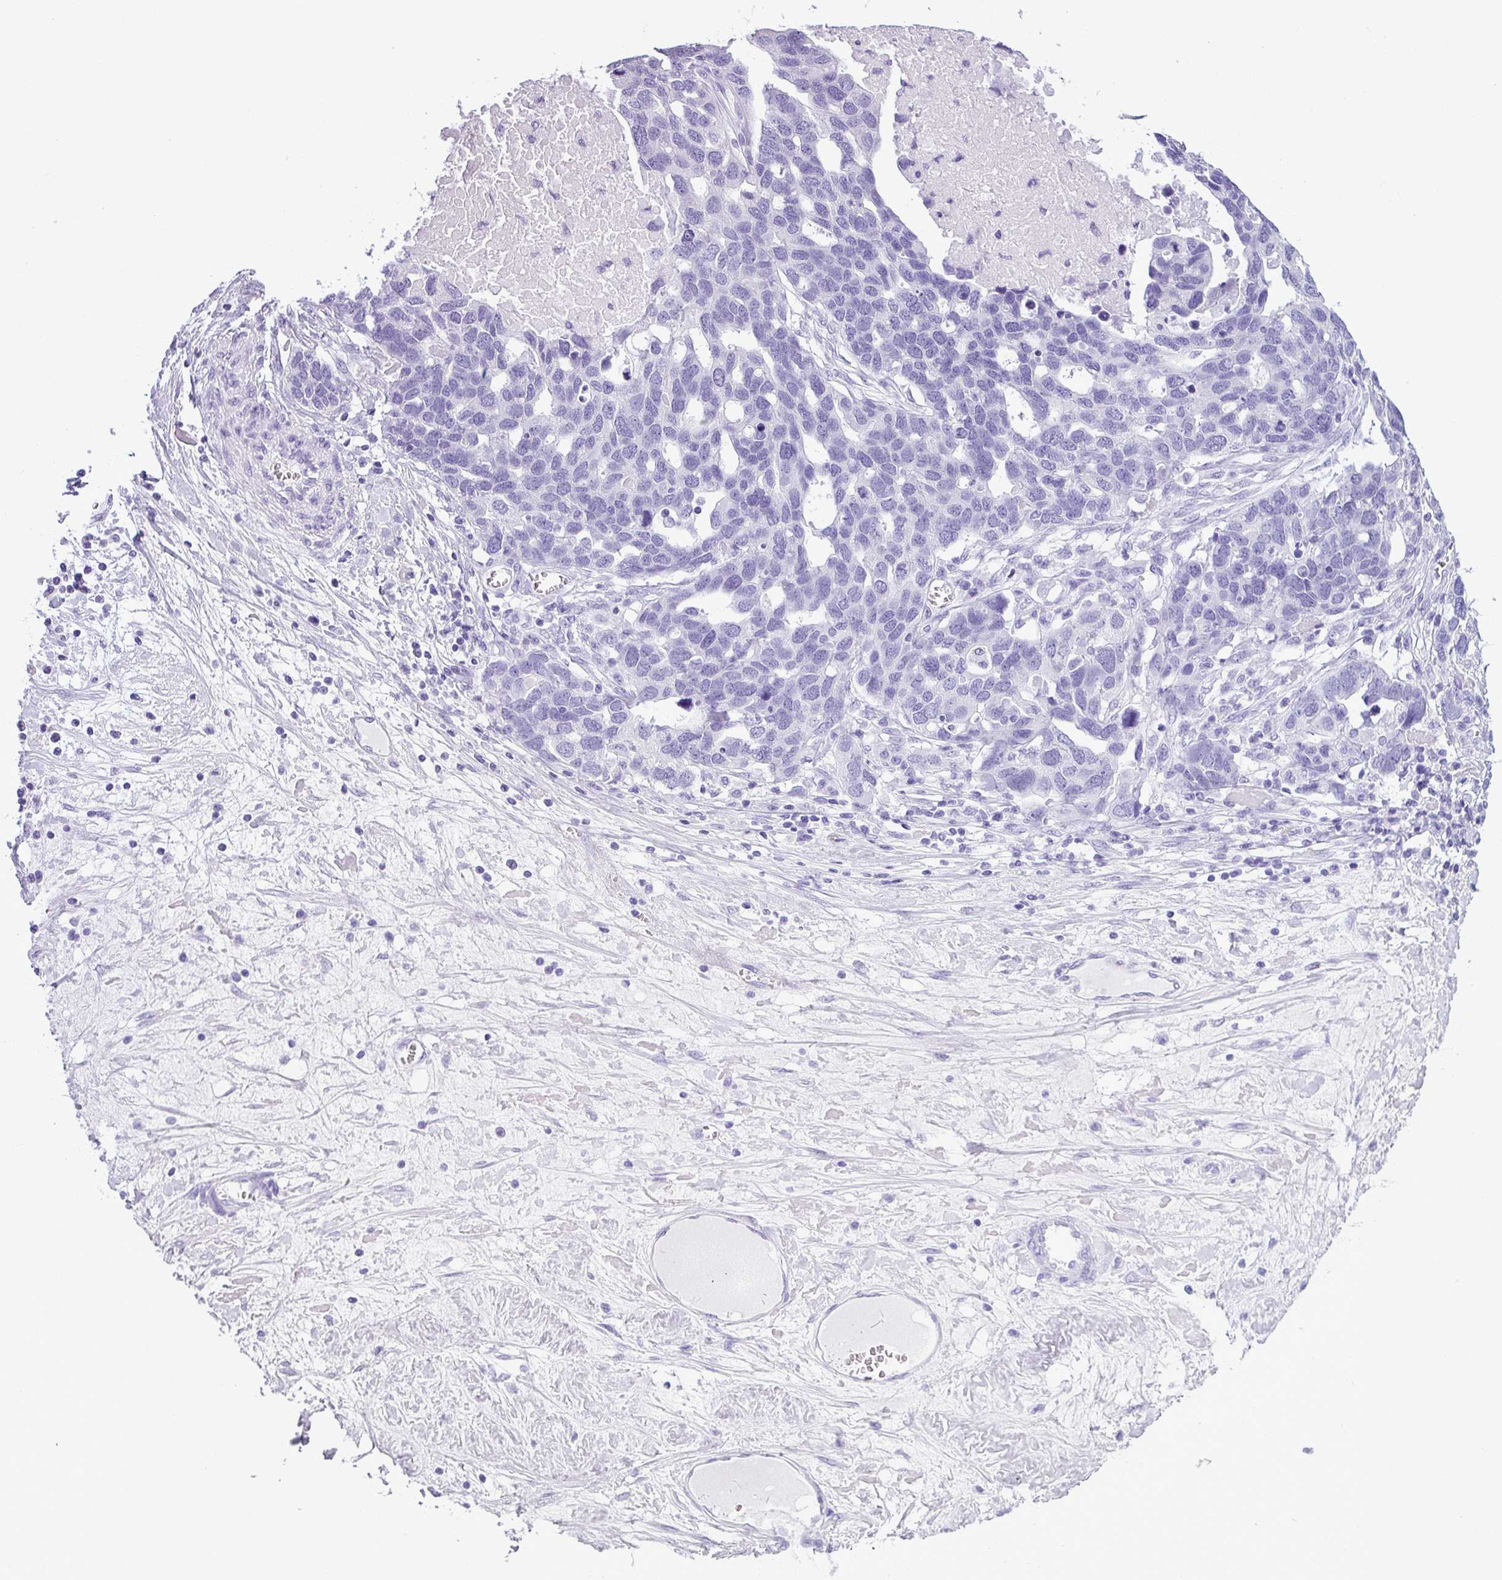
{"staining": {"intensity": "negative", "quantity": "none", "location": "none"}, "tissue": "ovarian cancer", "cell_type": "Tumor cells", "image_type": "cancer", "snomed": [{"axis": "morphology", "description": "Cystadenocarcinoma, serous, NOS"}, {"axis": "topography", "description": "Ovary"}], "caption": "DAB immunohistochemical staining of human ovarian serous cystadenocarcinoma shows no significant staining in tumor cells. (DAB IHC, high magnification).", "gene": "IL17A", "patient": {"sex": "female", "age": 54}}